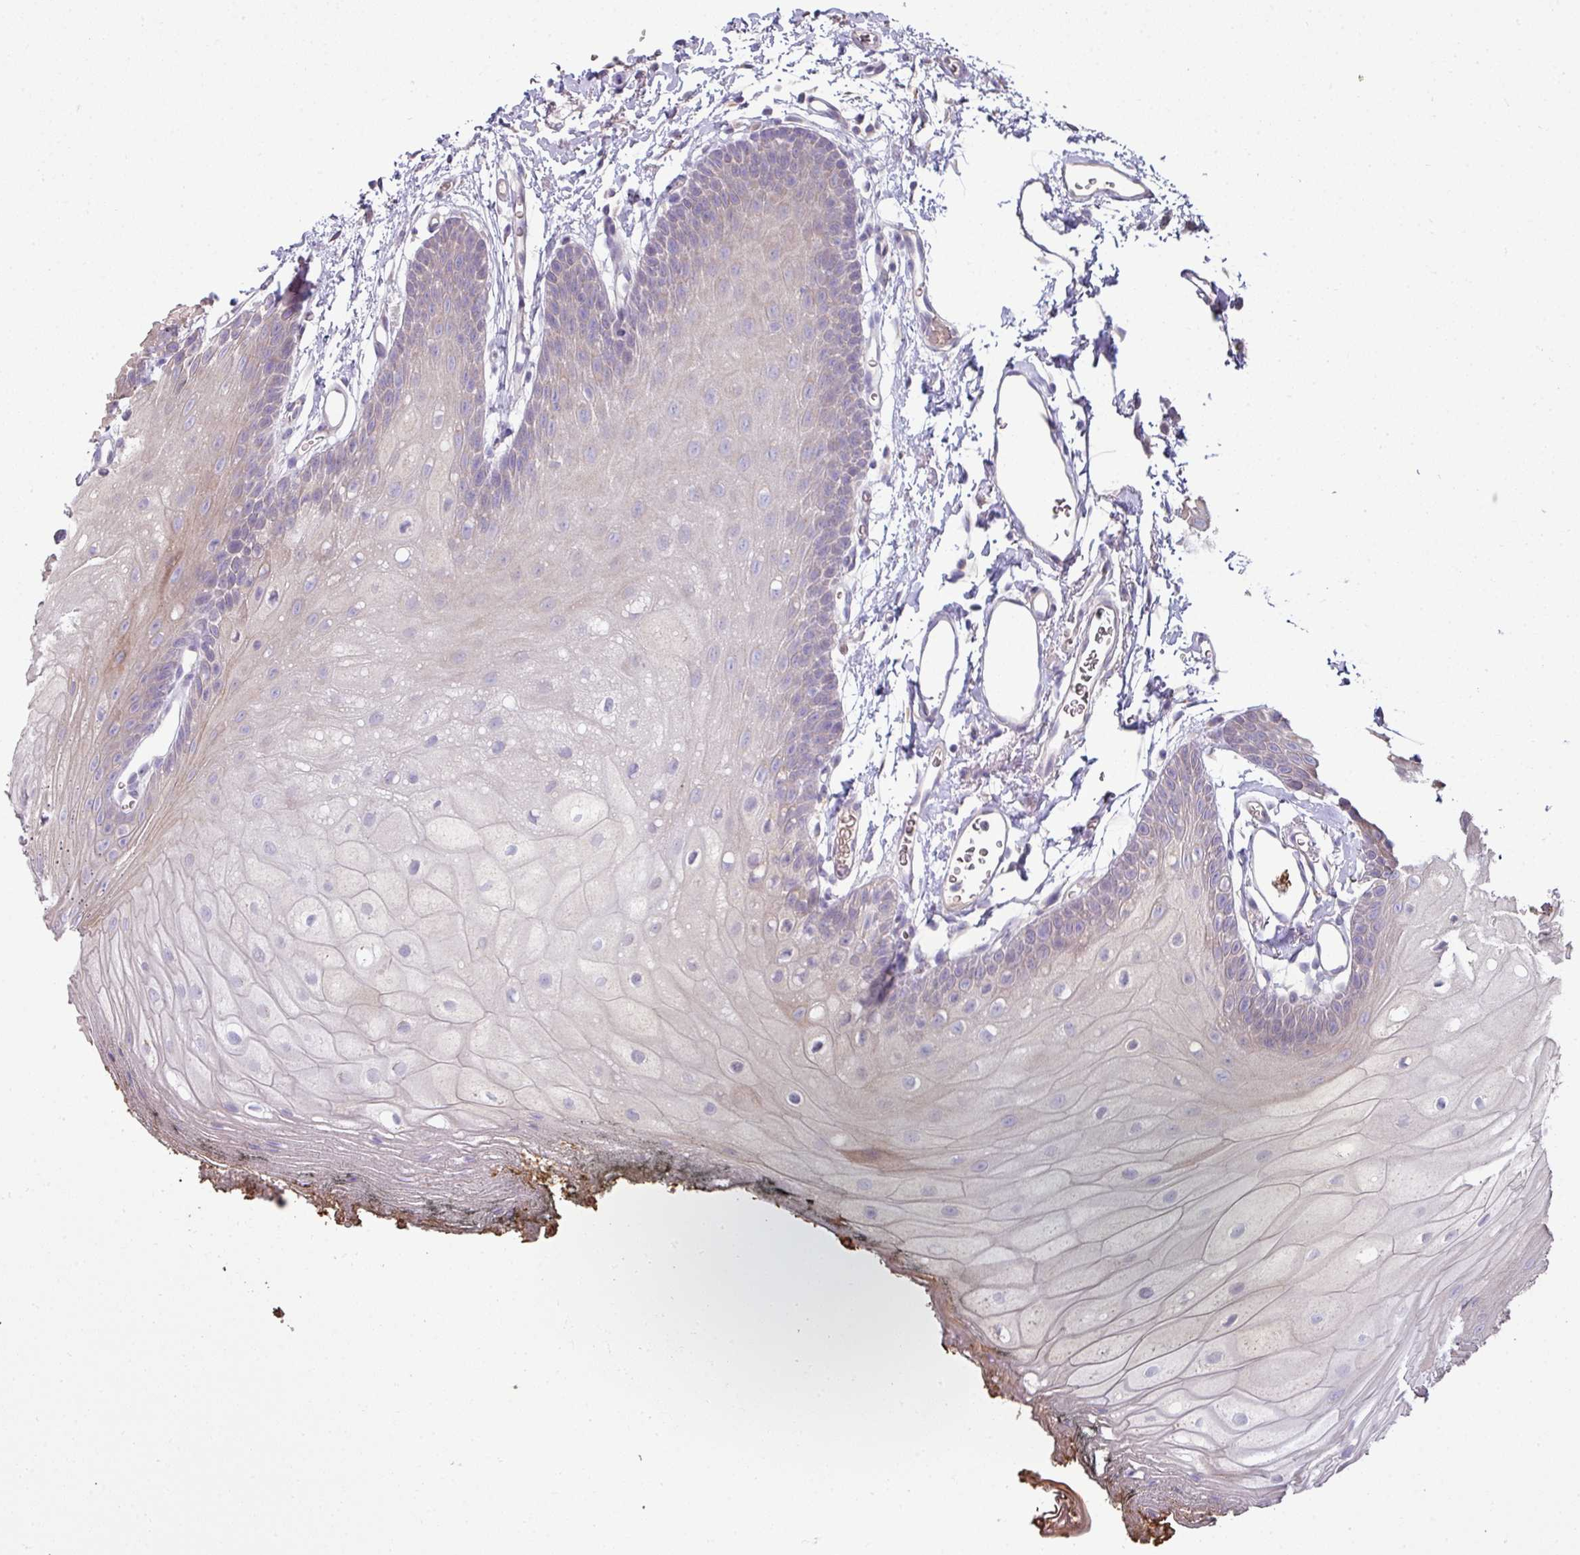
{"staining": {"intensity": "negative", "quantity": "none", "location": "none"}, "tissue": "oral mucosa", "cell_type": "Squamous epithelial cells", "image_type": "normal", "snomed": [{"axis": "morphology", "description": "Normal tissue, NOS"}, {"axis": "morphology", "description": "Squamous cell carcinoma, NOS"}, {"axis": "topography", "description": "Oral tissue"}, {"axis": "topography", "description": "Head-Neck"}], "caption": "A histopathology image of oral mucosa stained for a protein reveals no brown staining in squamous epithelial cells.", "gene": "LRRC9", "patient": {"sex": "female", "age": 81}}